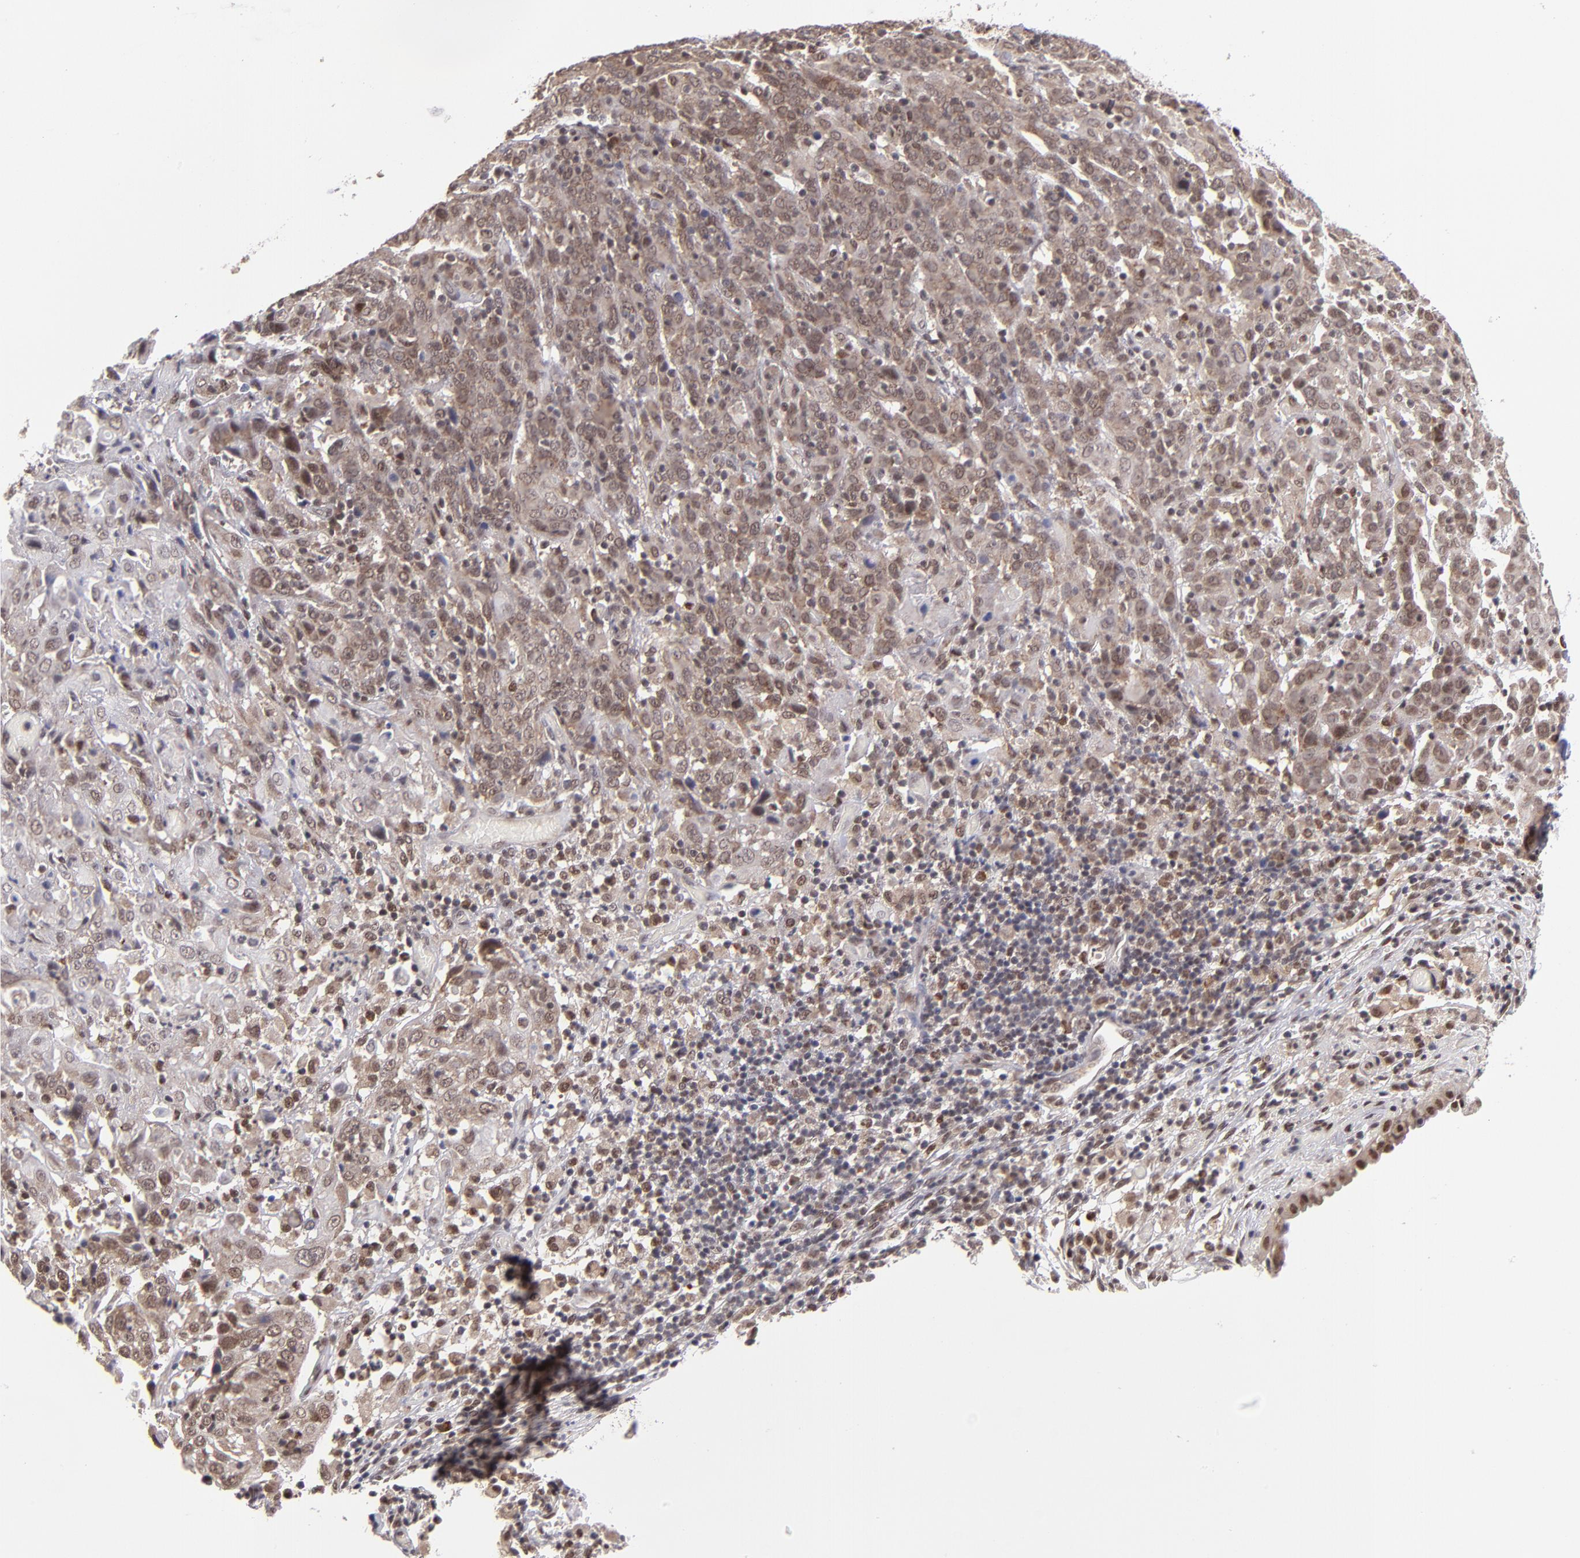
{"staining": {"intensity": "moderate", "quantity": ">75%", "location": "cytoplasmic/membranous,nuclear"}, "tissue": "cervical cancer", "cell_type": "Tumor cells", "image_type": "cancer", "snomed": [{"axis": "morphology", "description": "Normal tissue, NOS"}, {"axis": "morphology", "description": "Squamous cell carcinoma, NOS"}, {"axis": "topography", "description": "Cervix"}], "caption": "Human cervical cancer stained for a protein (brown) shows moderate cytoplasmic/membranous and nuclear positive expression in approximately >75% of tumor cells.", "gene": "EP300", "patient": {"sex": "female", "age": 67}}